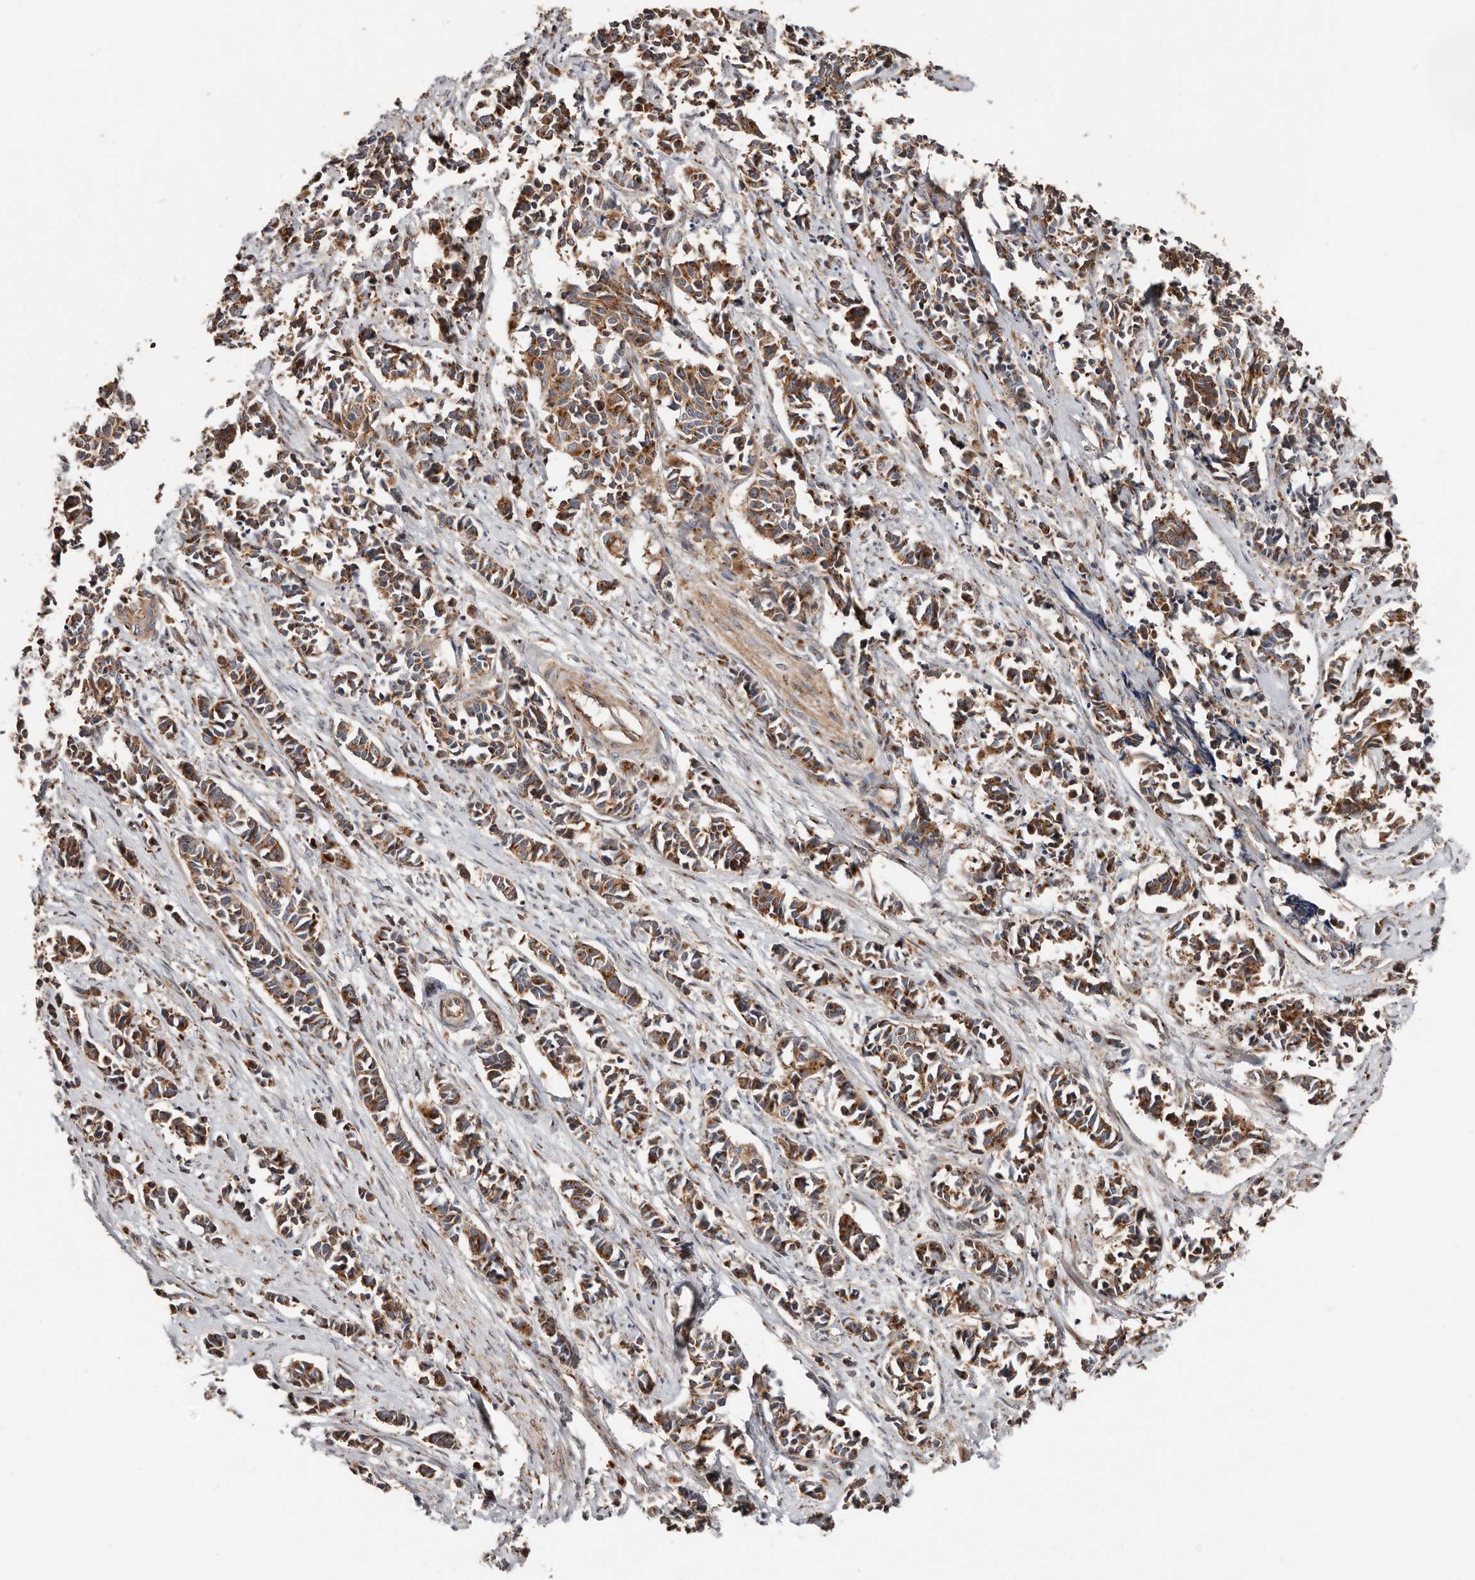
{"staining": {"intensity": "moderate", "quantity": ">75%", "location": "cytoplasmic/membranous"}, "tissue": "cervical cancer", "cell_type": "Tumor cells", "image_type": "cancer", "snomed": [{"axis": "morphology", "description": "Normal tissue, NOS"}, {"axis": "morphology", "description": "Squamous cell carcinoma, NOS"}, {"axis": "topography", "description": "Cervix"}], "caption": "This is an image of immunohistochemistry (IHC) staining of cervical cancer, which shows moderate positivity in the cytoplasmic/membranous of tumor cells.", "gene": "COG1", "patient": {"sex": "female", "age": 35}}